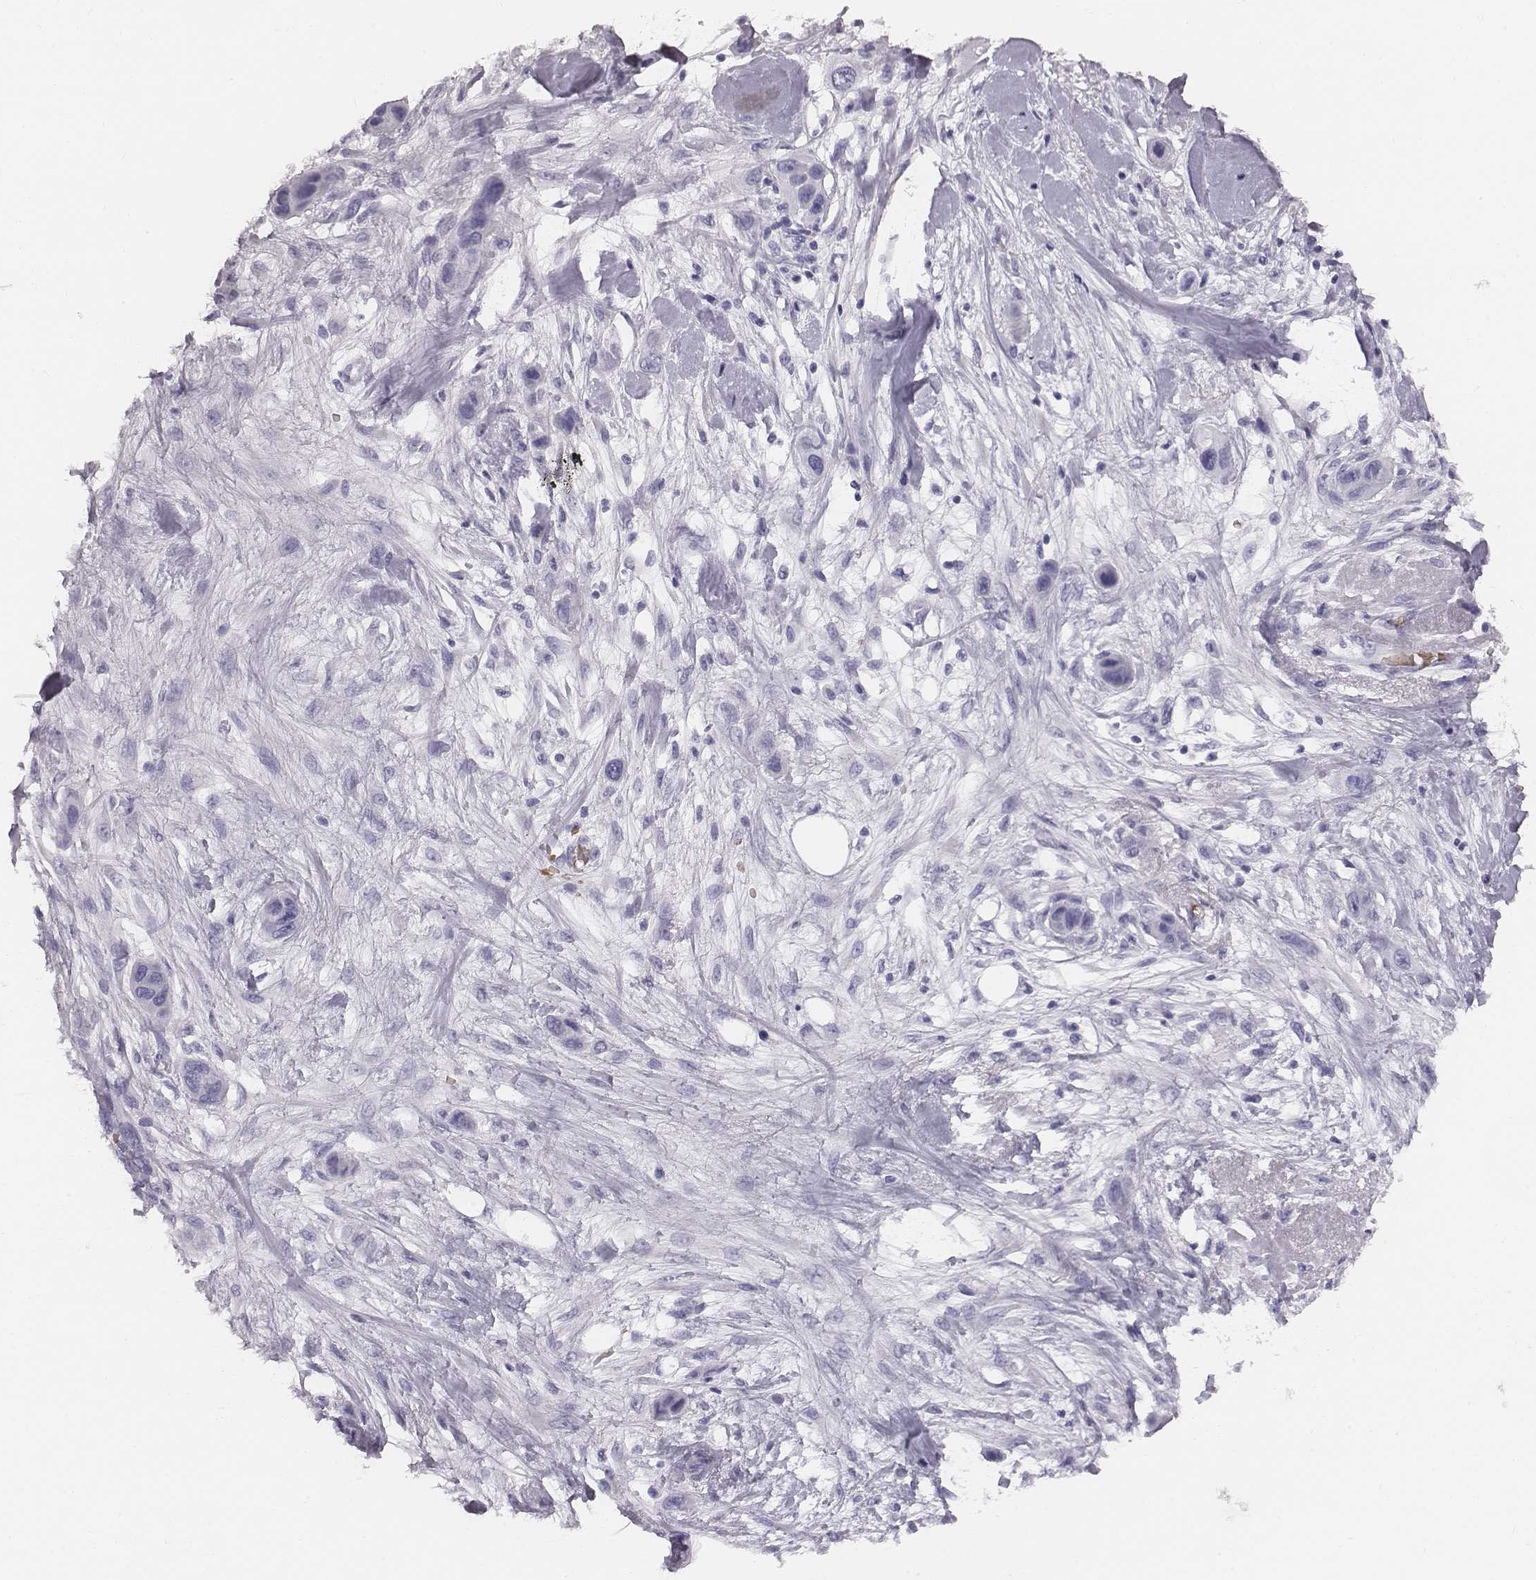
{"staining": {"intensity": "negative", "quantity": "none", "location": "none"}, "tissue": "skin cancer", "cell_type": "Tumor cells", "image_type": "cancer", "snomed": [{"axis": "morphology", "description": "Squamous cell carcinoma, NOS"}, {"axis": "topography", "description": "Skin"}], "caption": "Micrograph shows no protein staining in tumor cells of squamous cell carcinoma (skin) tissue.", "gene": "HBZ", "patient": {"sex": "male", "age": 79}}